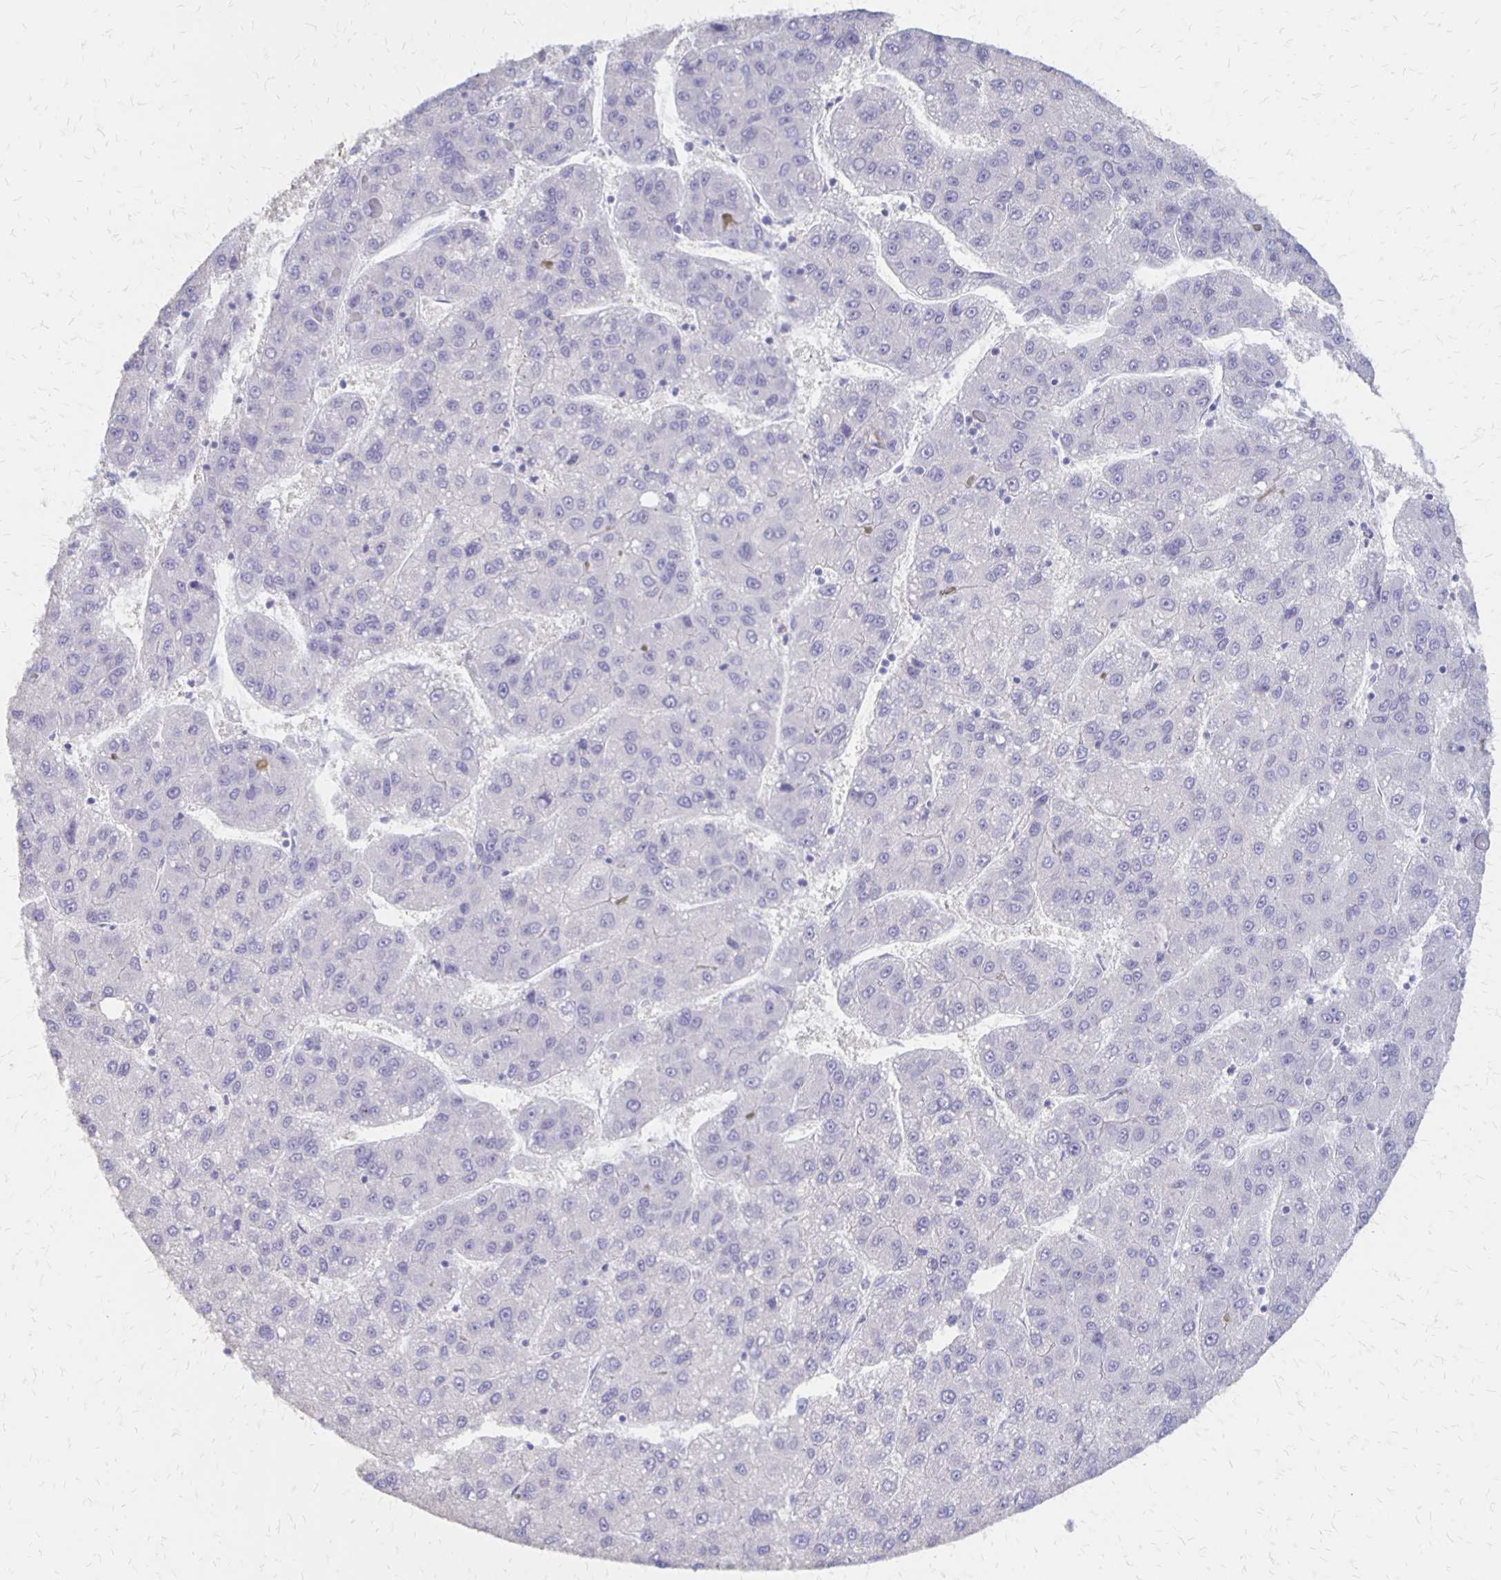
{"staining": {"intensity": "negative", "quantity": "none", "location": "none"}, "tissue": "liver cancer", "cell_type": "Tumor cells", "image_type": "cancer", "snomed": [{"axis": "morphology", "description": "Carcinoma, Hepatocellular, NOS"}, {"axis": "topography", "description": "Liver"}], "caption": "Photomicrograph shows no significant protein staining in tumor cells of hepatocellular carcinoma (liver). (Stains: DAB (3,3'-diaminobenzidine) IHC with hematoxylin counter stain, Microscopy: brightfield microscopy at high magnification).", "gene": "SEPTIN5", "patient": {"sex": "female", "age": 82}}